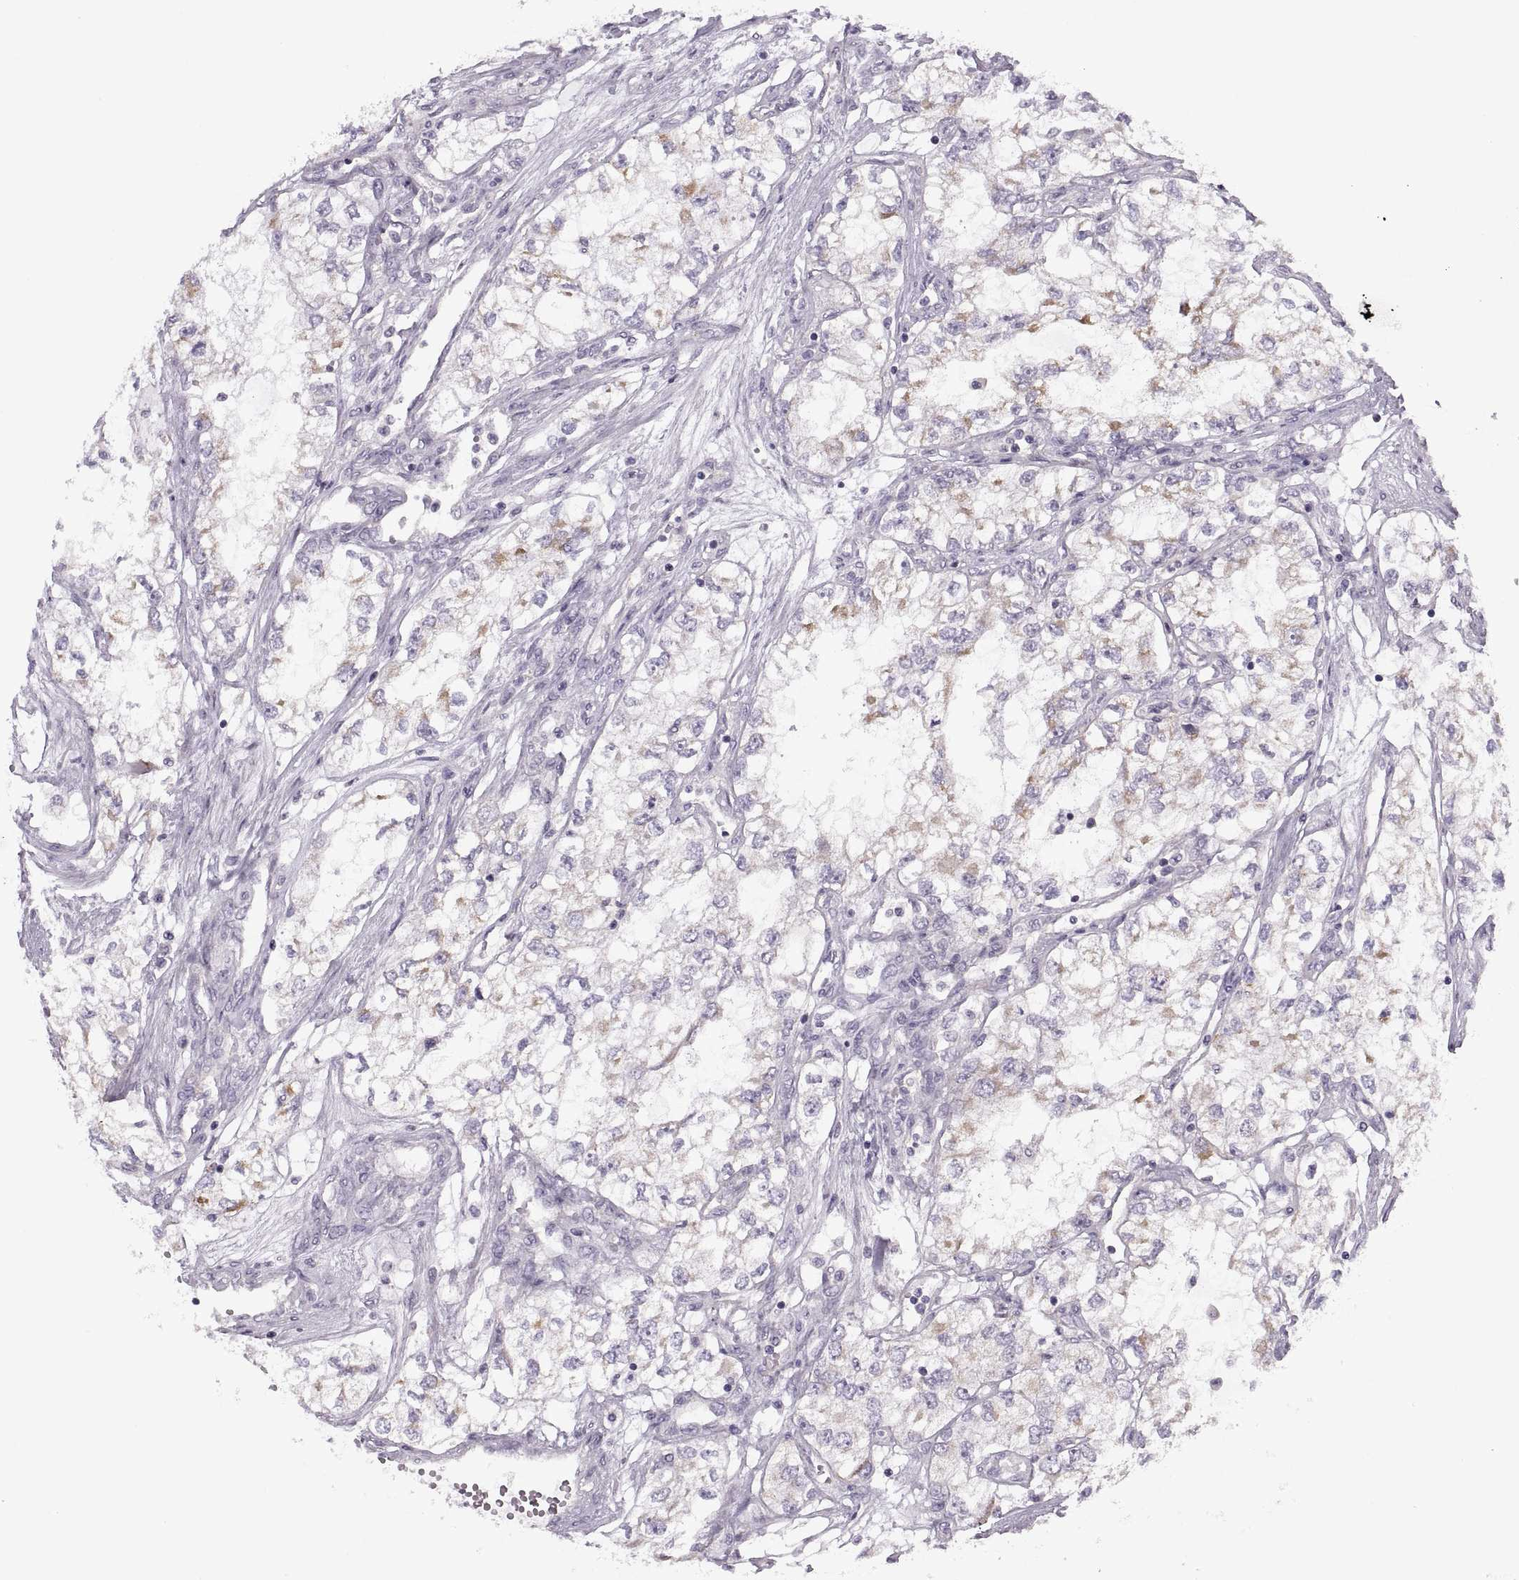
{"staining": {"intensity": "moderate", "quantity": "25%-75%", "location": "cytoplasmic/membranous"}, "tissue": "renal cancer", "cell_type": "Tumor cells", "image_type": "cancer", "snomed": [{"axis": "morphology", "description": "Adenocarcinoma, NOS"}, {"axis": "topography", "description": "Kidney"}], "caption": "Immunohistochemical staining of human renal cancer (adenocarcinoma) demonstrates moderate cytoplasmic/membranous protein staining in approximately 25%-75% of tumor cells.", "gene": "PIERCE1", "patient": {"sex": "female", "age": 59}}